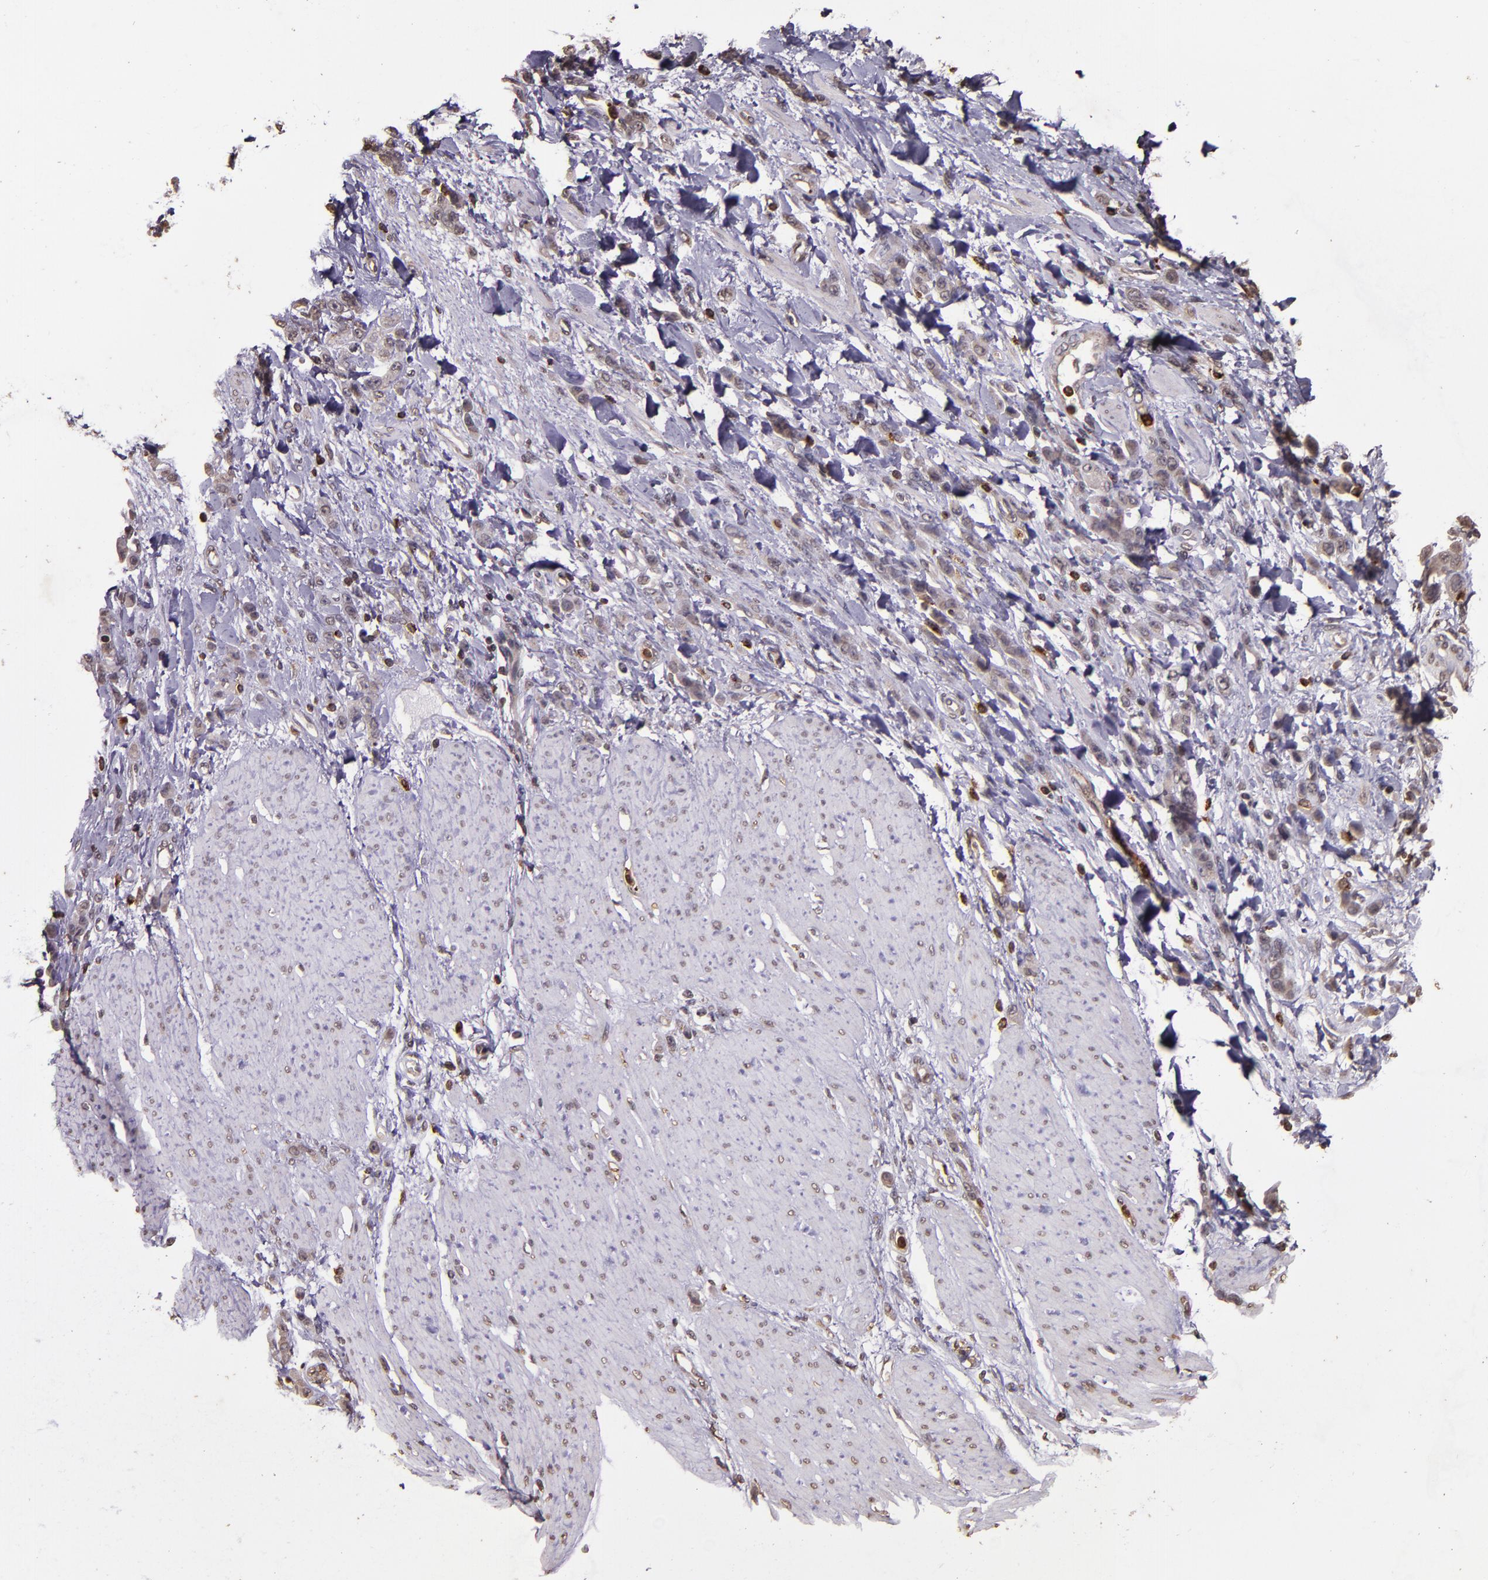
{"staining": {"intensity": "moderate", "quantity": ">75%", "location": "cytoplasmic/membranous"}, "tissue": "stomach cancer", "cell_type": "Tumor cells", "image_type": "cancer", "snomed": [{"axis": "morphology", "description": "Normal tissue, NOS"}, {"axis": "morphology", "description": "Adenocarcinoma, NOS"}, {"axis": "topography", "description": "Stomach"}], "caption": "Protein staining shows moderate cytoplasmic/membranous expression in about >75% of tumor cells in stomach adenocarcinoma.", "gene": "SLC2A3", "patient": {"sex": "male", "age": 82}}